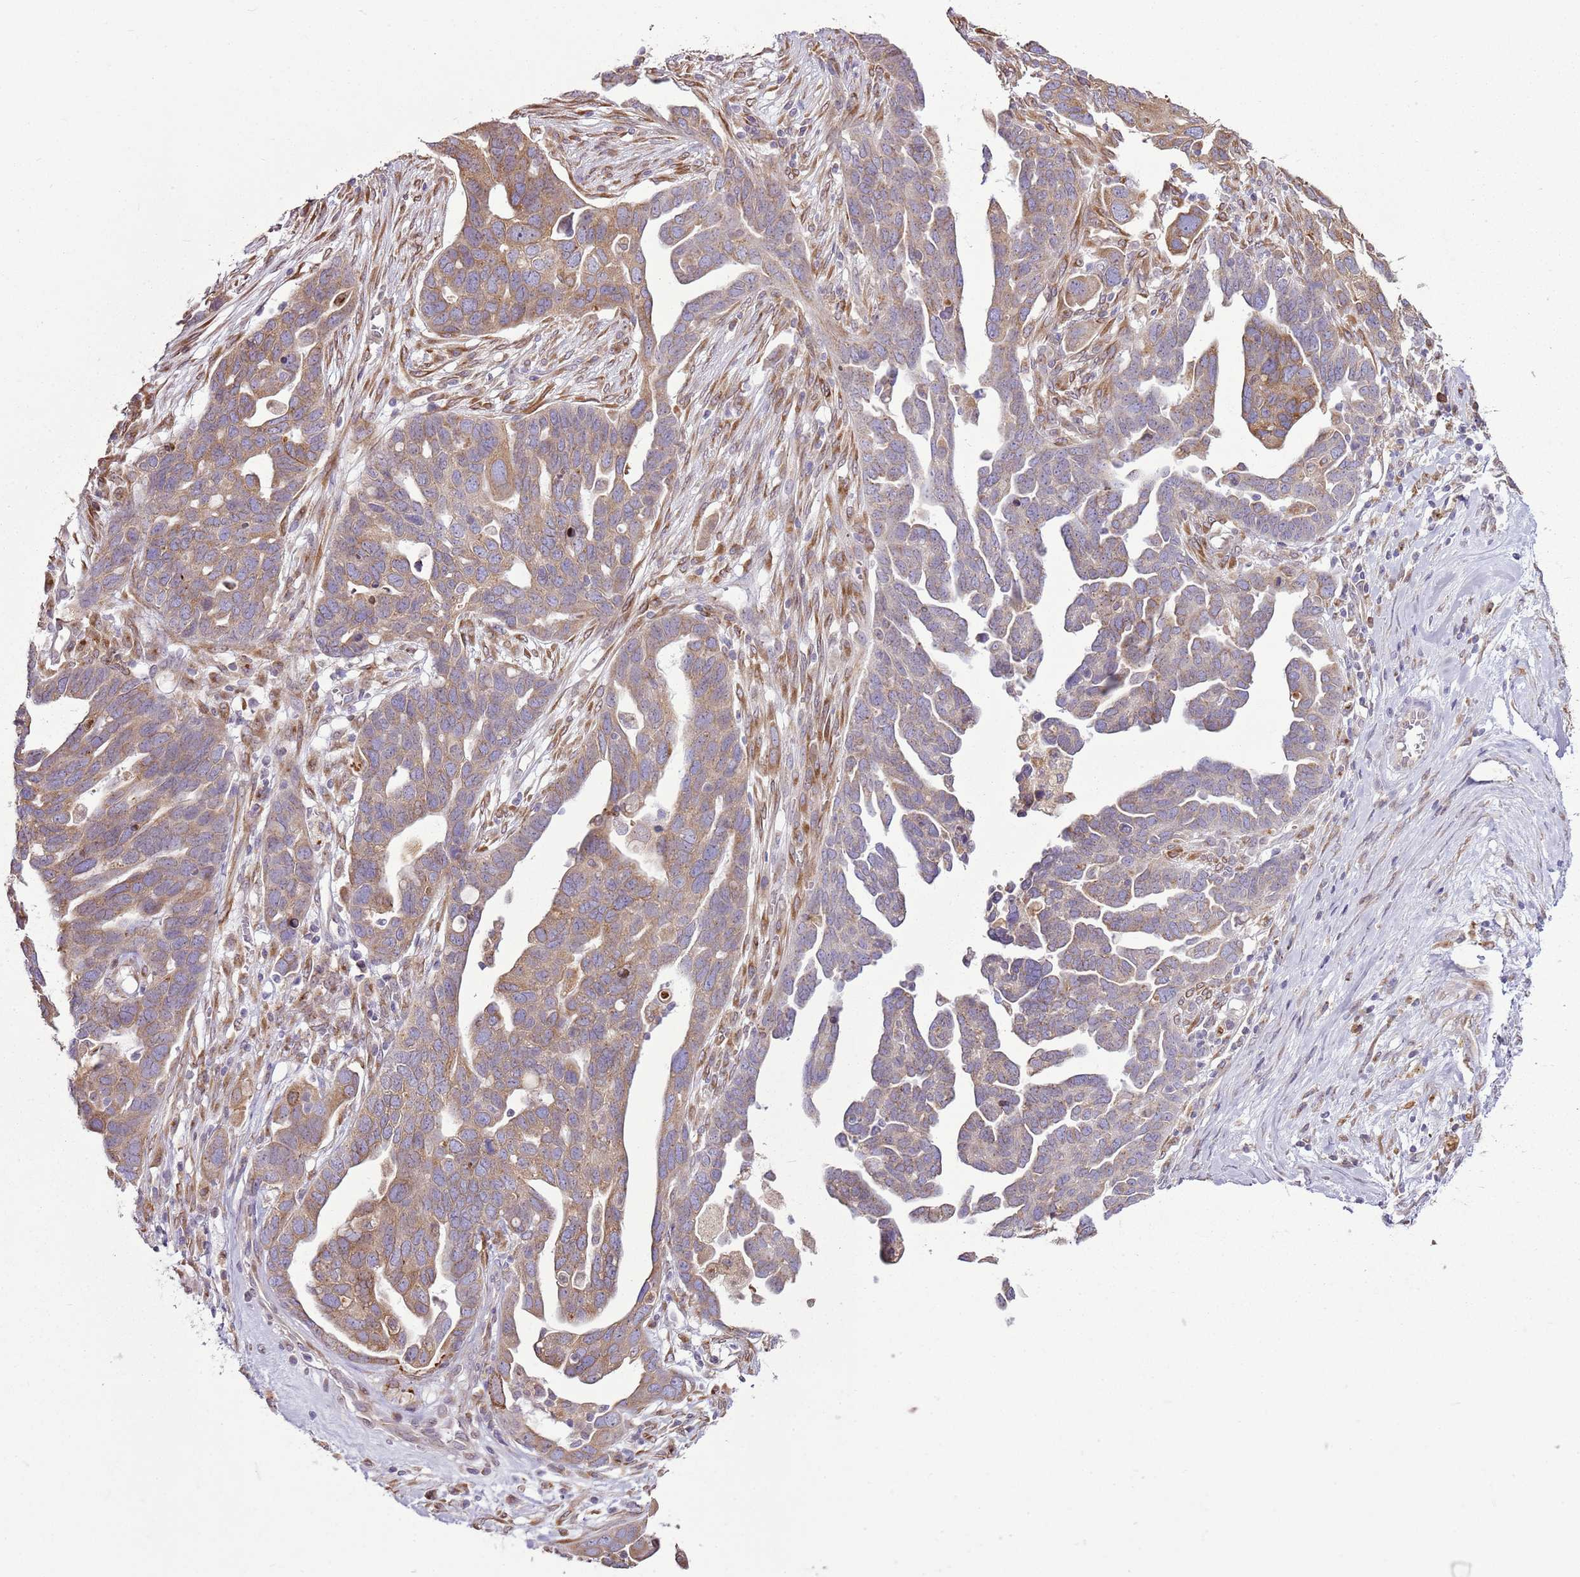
{"staining": {"intensity": "moderate", "quantity": "25%-75%", "location": "cytoplasmic/membranous"}, "tissue": "ovarian cancer", "cell_type": "Tumor cells", "image_type": "cancer", "snomed": [{"axis": "morphology", "description": "Cystadenocarcinoma, serous, NOS"}, {"axis": "topography", "description": "Ovary"}], "caption": "Immunohistochemical staining of human ovarian cancer (serous cystadenocarcinoma) shows medium levels of moderate cytoplasmic/membranous expression in approximately 25%-75% of tumor cells.", "gene": "TMED10", "patient": {"sex": "female", "age": 54}}